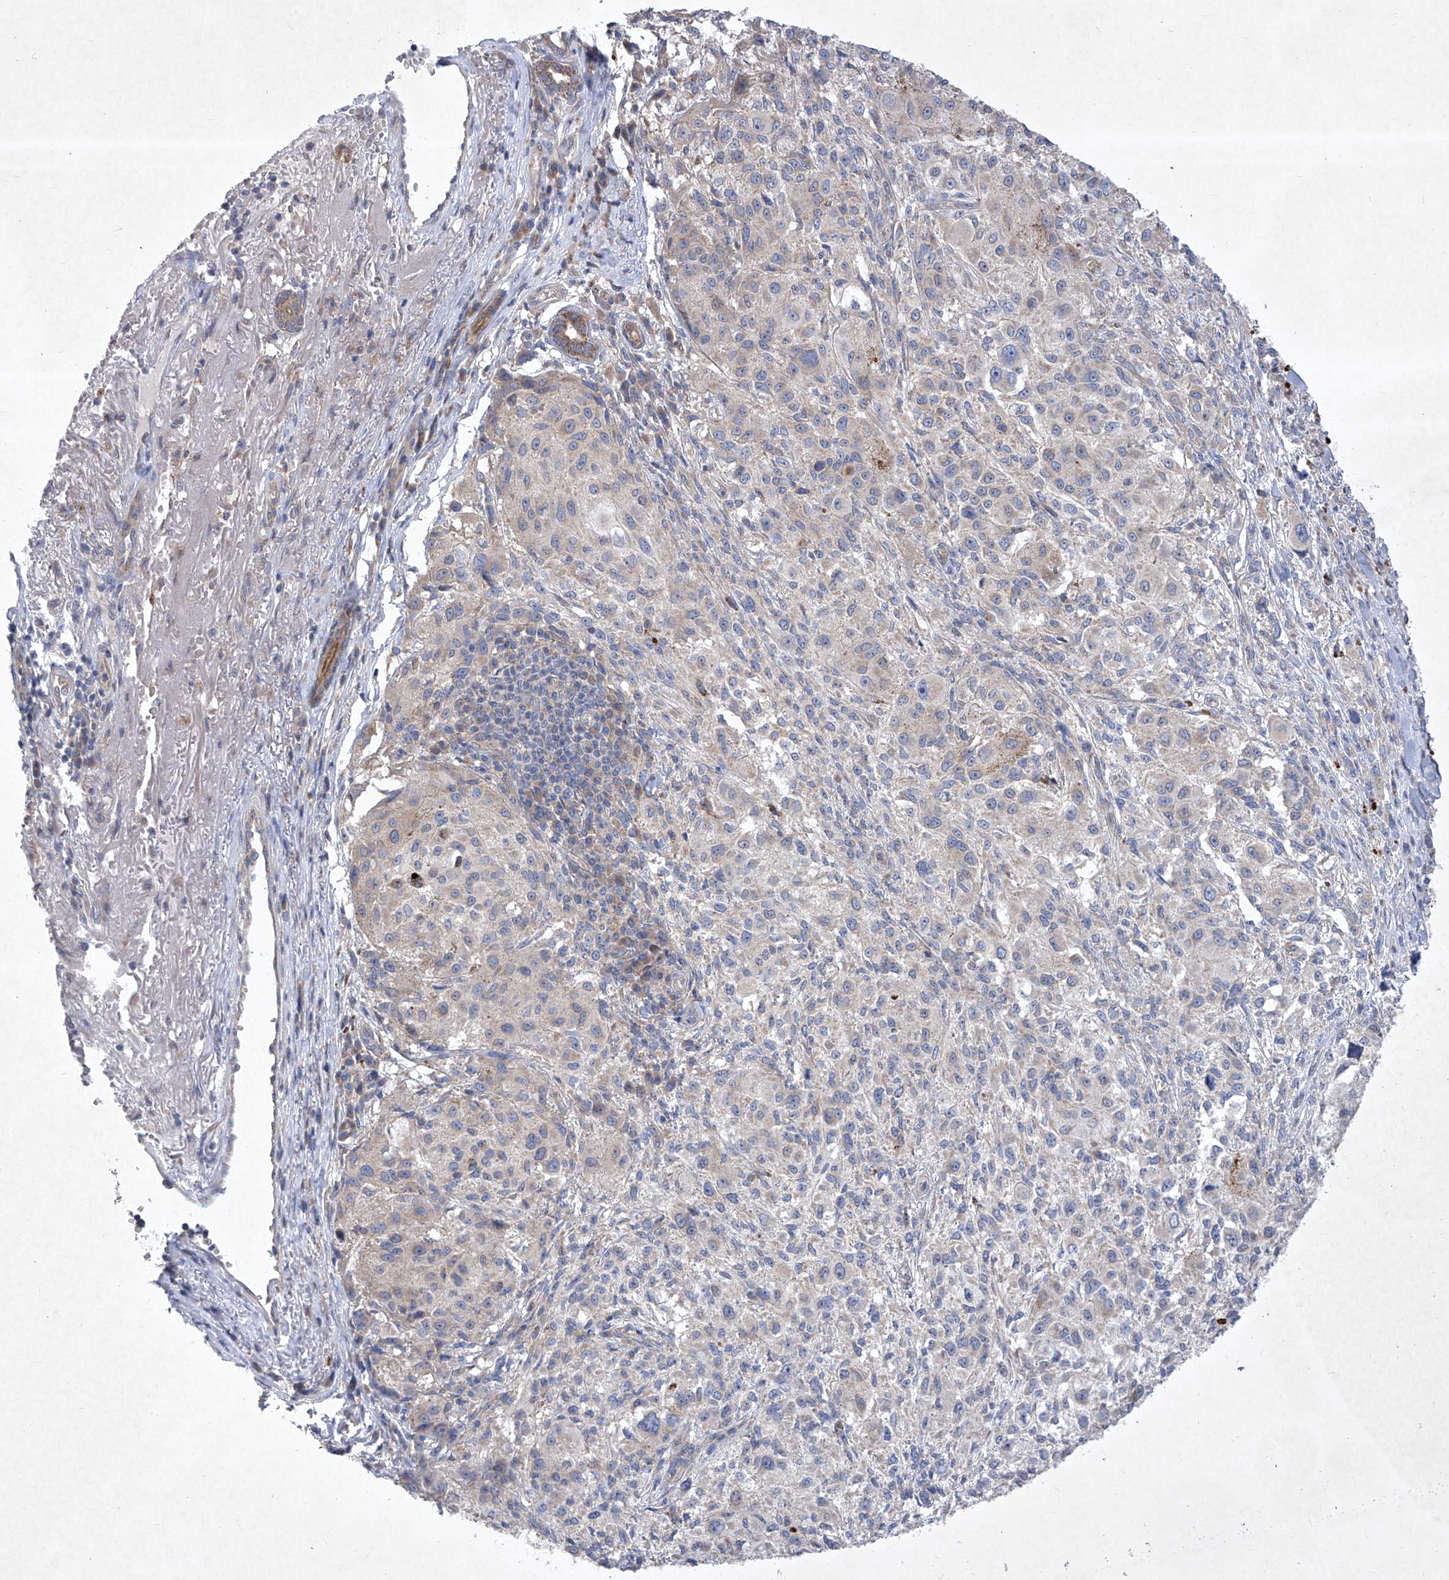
{"staining": {"intensity": "negative", "quantity": "none", "location": "none"}, "tissue": "melanoma", "cell_type": "Tumor cells", "image_type": "cancer", "snomed": [{"axis": "morphology", "description": "Necrosis, NOS"}, {"axis": "morphology", "description": "Malignant melanoma, NOS"}, {"axis": "topography", "description": "Skin"}], "caption": "This is an immunohistochemistry (IHC) micrograph of human malignant melanoma. There is no expression in tumor cells.", "gene": "COQ3", "patient": {"sex": "female", "age": 87}}